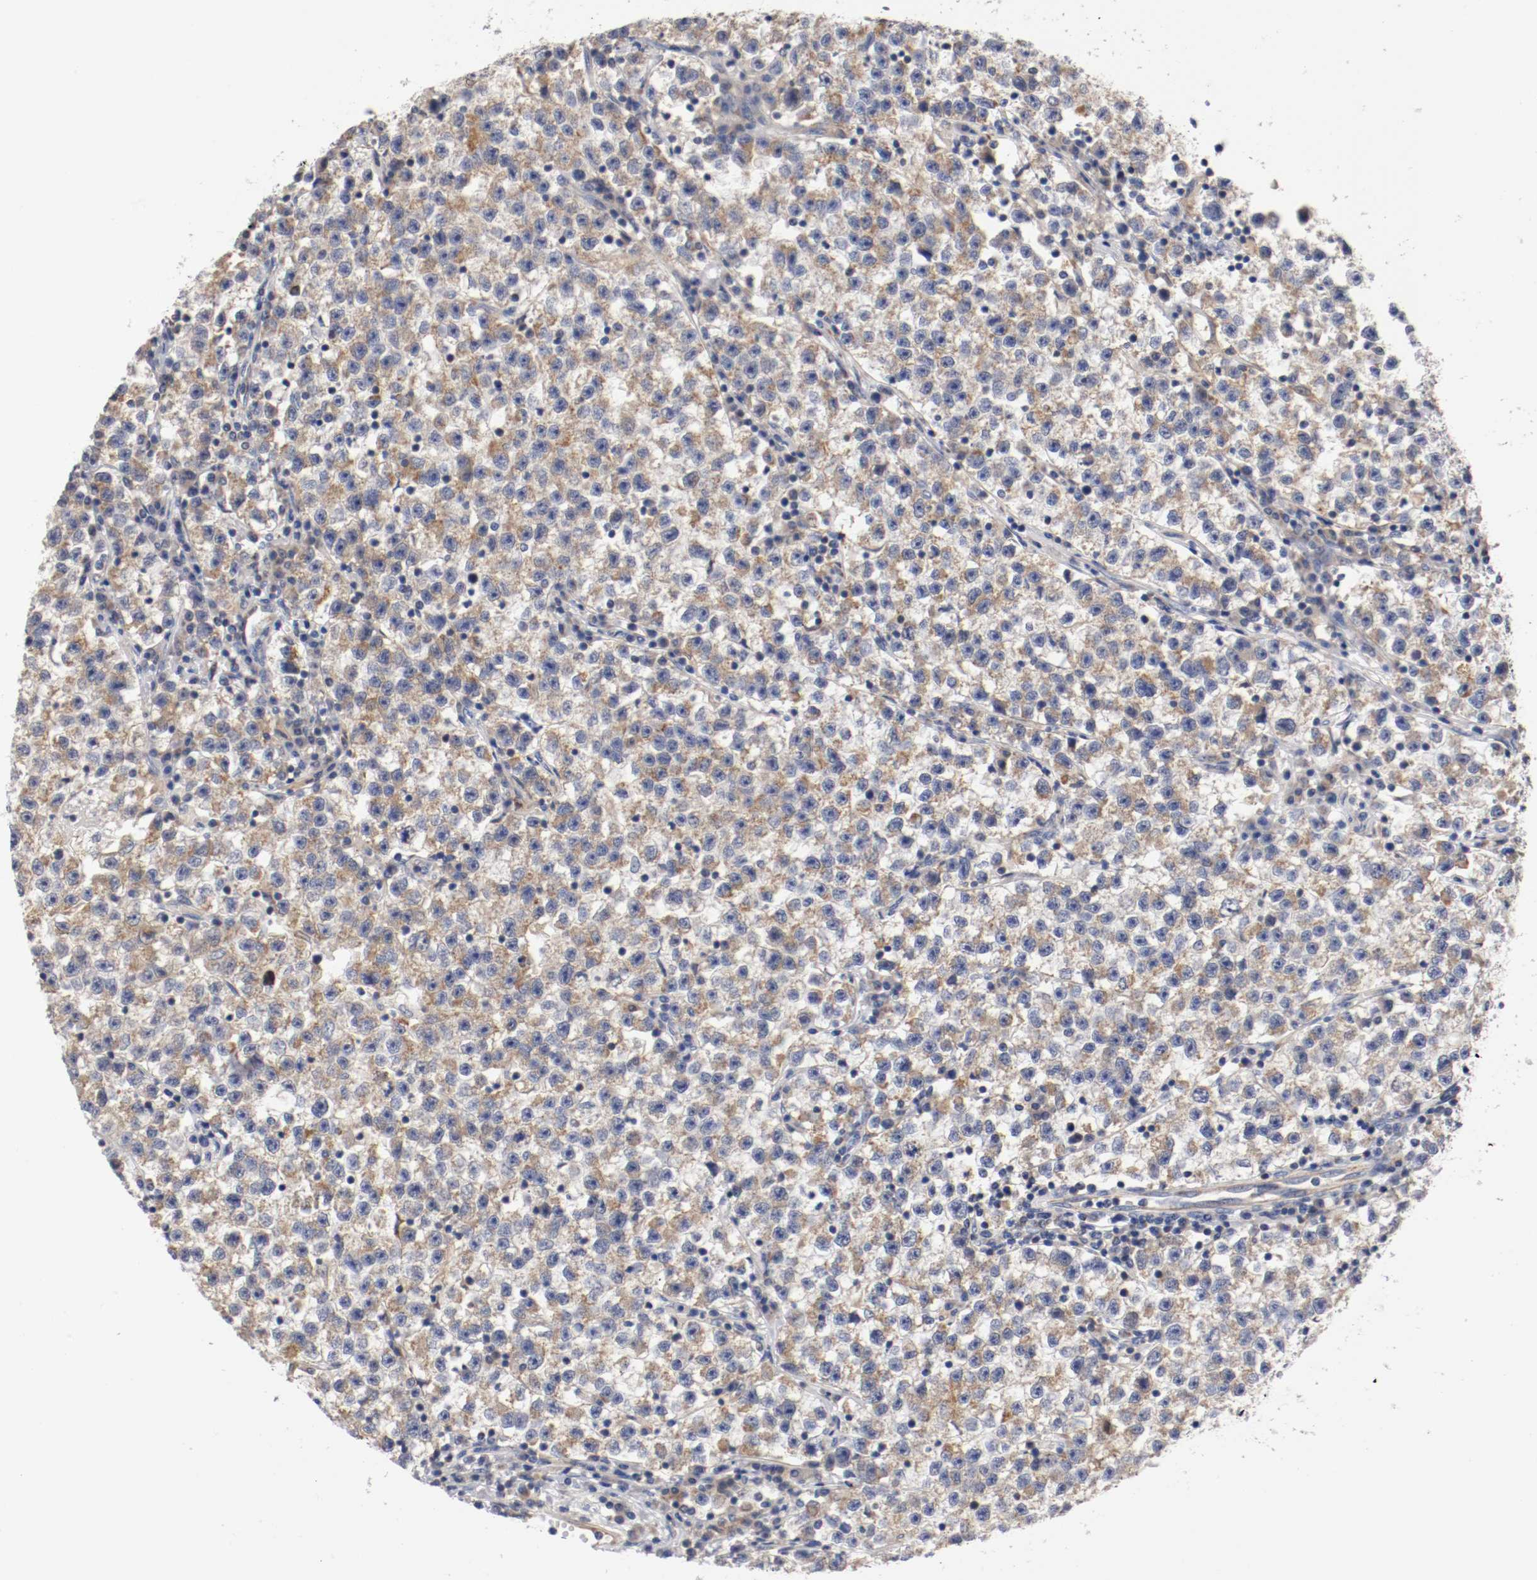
{"staining": {"intensity": "weak", "quantity": "25%-75%", "location": "cytoplasmic/membranous"}, "tissue": "testis cancer", "cell_type": "Tumor cells", "image_type": "cancer", "snomed": [{"axis": "morphology", "description": "Seminoma, NOS"}, {"axis": "topography", "description": "Testis"}], "caption": "Immunohistochemical staining of human testis cancer exhibits low levels of weak cytoplasmic/membranous positivity in approximately 25%-75% of tumor cells. The protein is stained brown, and the nuclei are stained in blue (DAB (3,3'-diaminobenzidine) IHC with brightfield microscopy, high magnification).", "gene": "PCSK6", "patient": {"sex": "male", "age": 22}}